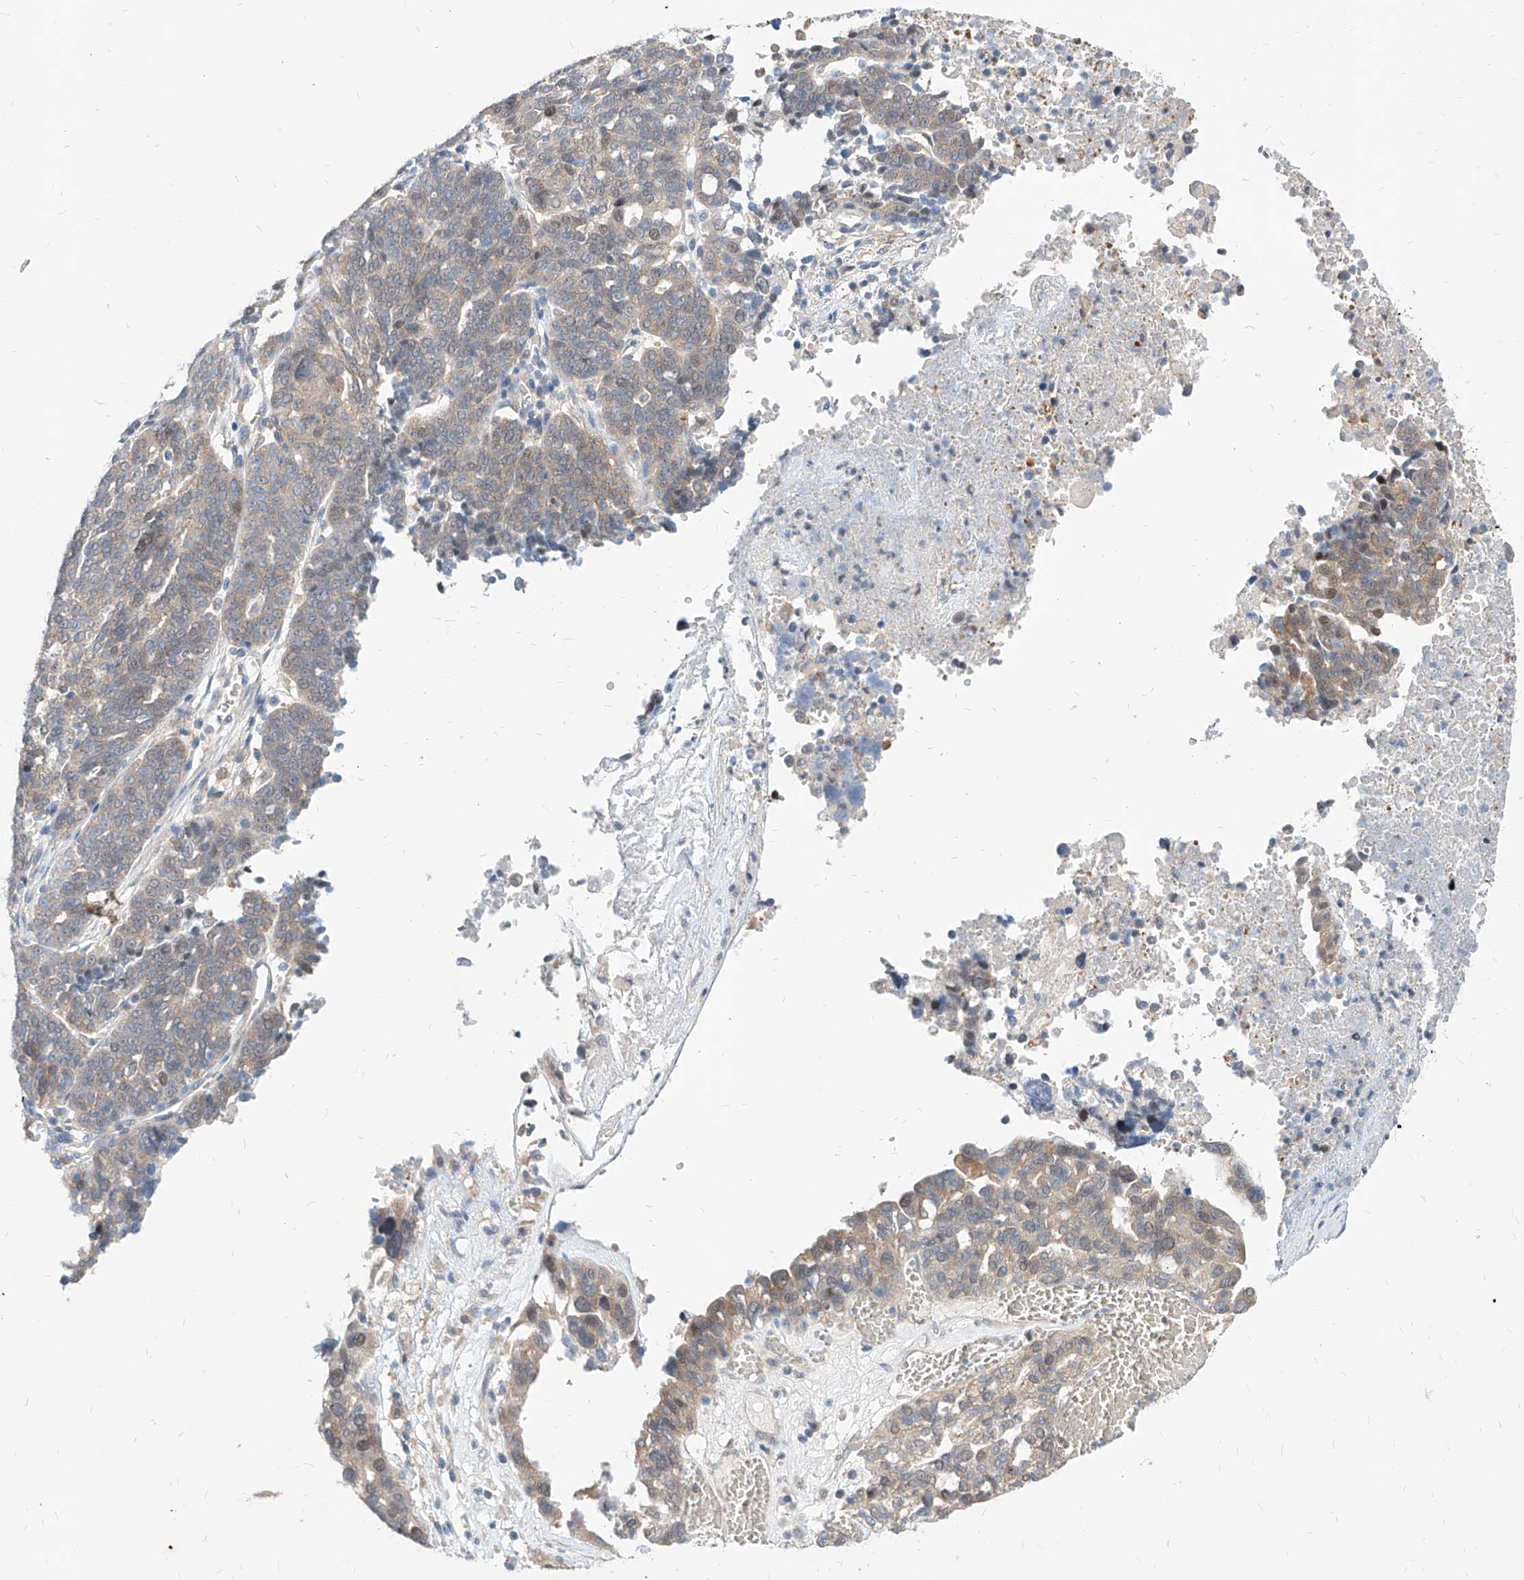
{"staining": {"intensity": "weak", "quantity": "25%-75%", "location": "cytoplasmic/membranous"}, "tissue": "ovarian cancer", "cell_type": "Tumor cells", "image_type": "cancer", "snomed": [{"axis": "morphology", "description": "Cystadenocarcinoma, serous, NOS"}, {"axis": "topography", "description": "Ovary"}], "caption": "A photomicrograph of ovarian cancer (serous cystadenocarcinoma) stained for a protein demonstrates weak cytoplasmic/membranous brown staining in tumor cells.", "gene": "TSNAX", "patient": {"sex": "female", "age": 59}}